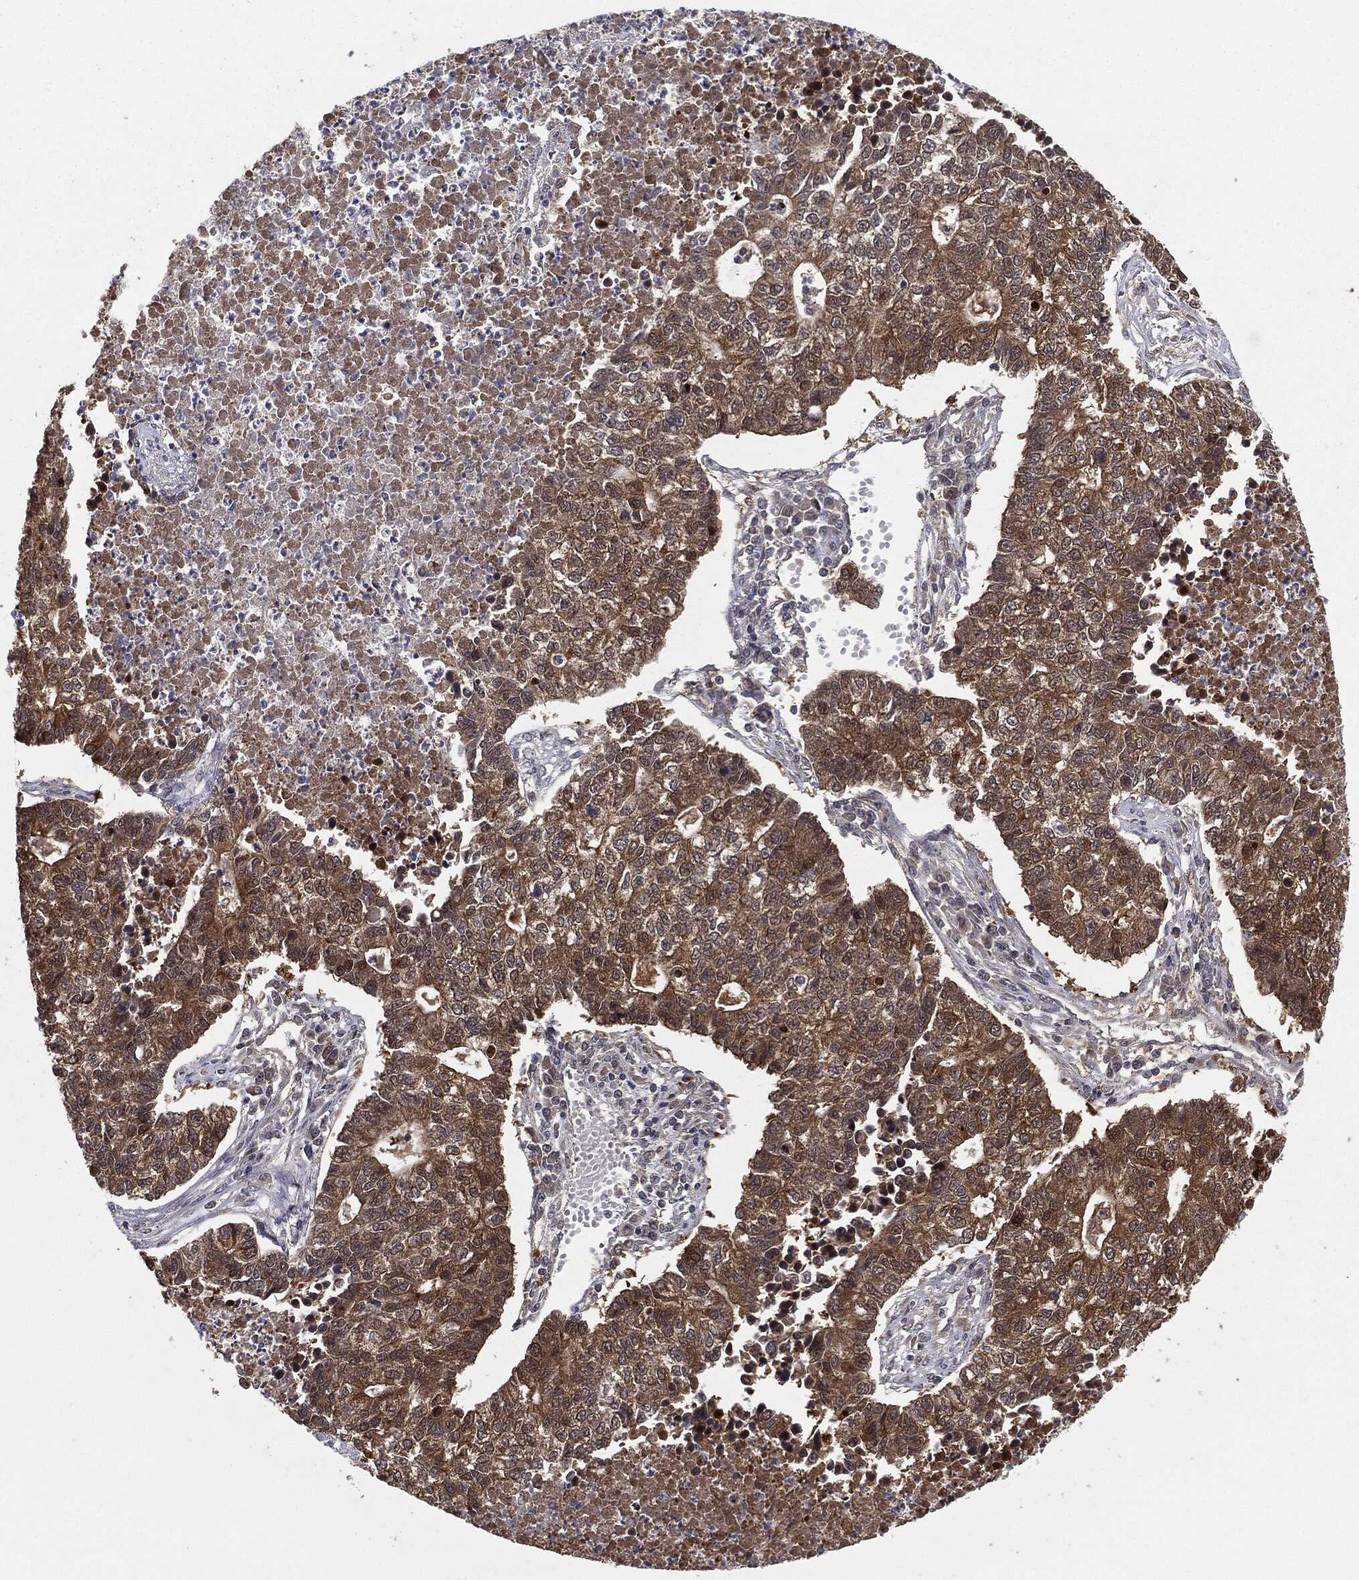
{"staining": {"intensity": "moderate", "quantity": ">75%", "location": "cytoplasmic/membranous"}, "tissue": "lung cancer", "cell_type": "Tumor cells", "image_type": "cancer", "snomed": [{"axis": "morphology", "description": "Adenocarcinoma, NOS"}, {"axis": "topography", "description": "Lung"}], "caption": "This is an image of IHC staining of lung cancer (adenocarcinoma), which shows moderate positivity in the cytoplasmic/membranous of tumor cells.", "gene": "KRT7", "patient": {"sex": "male", "age": 57}}